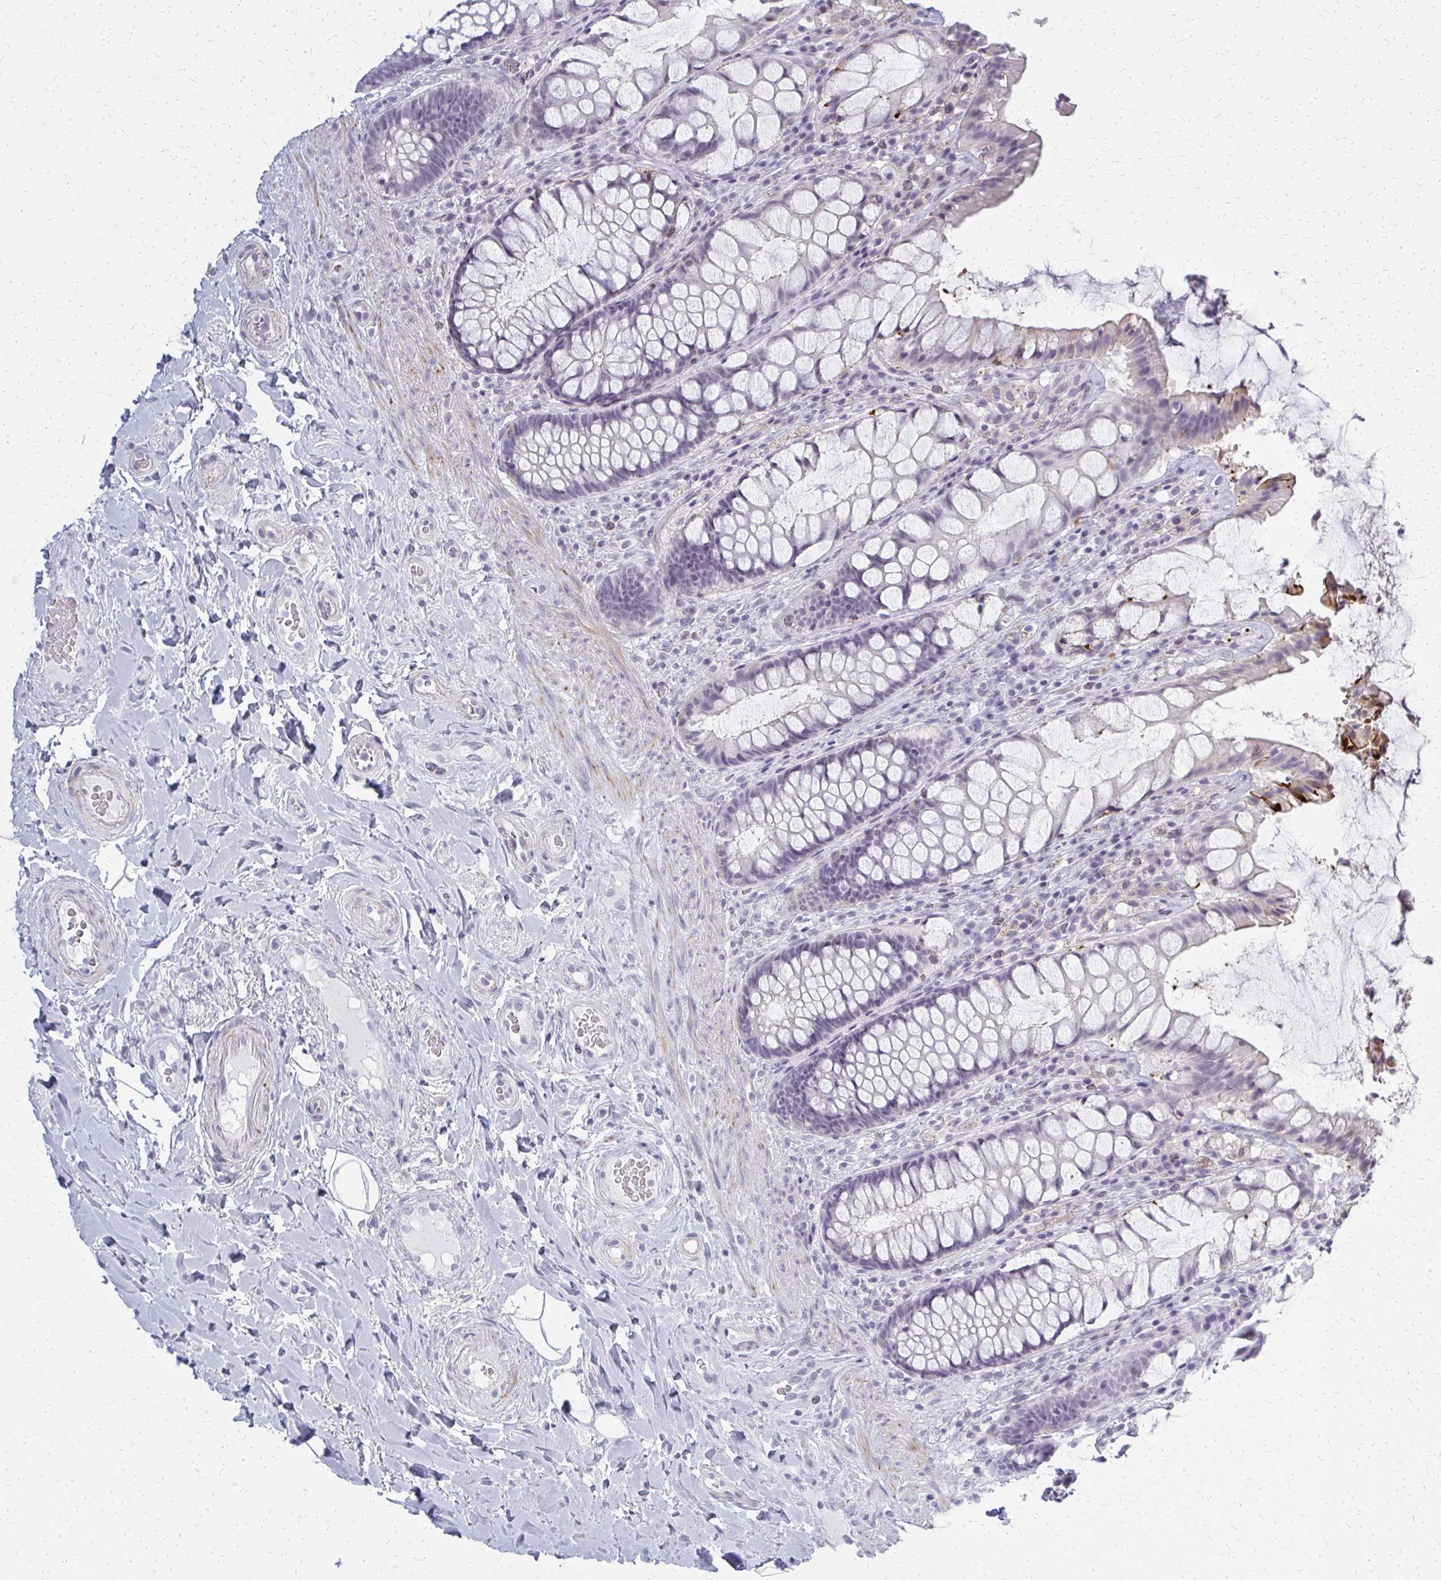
{"staining": {"intensity": "moderate", "quantity": "<25%", "location": "cytoplasmic/membranous"}, "tissue": "rectum", "cell_type": "Glandular cells", "image_type": "normal", "snomed": [{"axis": "morphology", "description": "Normal tissue, NOS"}, {"axis": "topography", "description": "Rectum"}], "caption": "This is an image of immunohistochemistry staining of normal rectum, which shows moderate positivity in the cytoplasmic/membranous of glandular cells.", "gene": "CASQ2", "patient": {"sex": "female", "age": 58}}